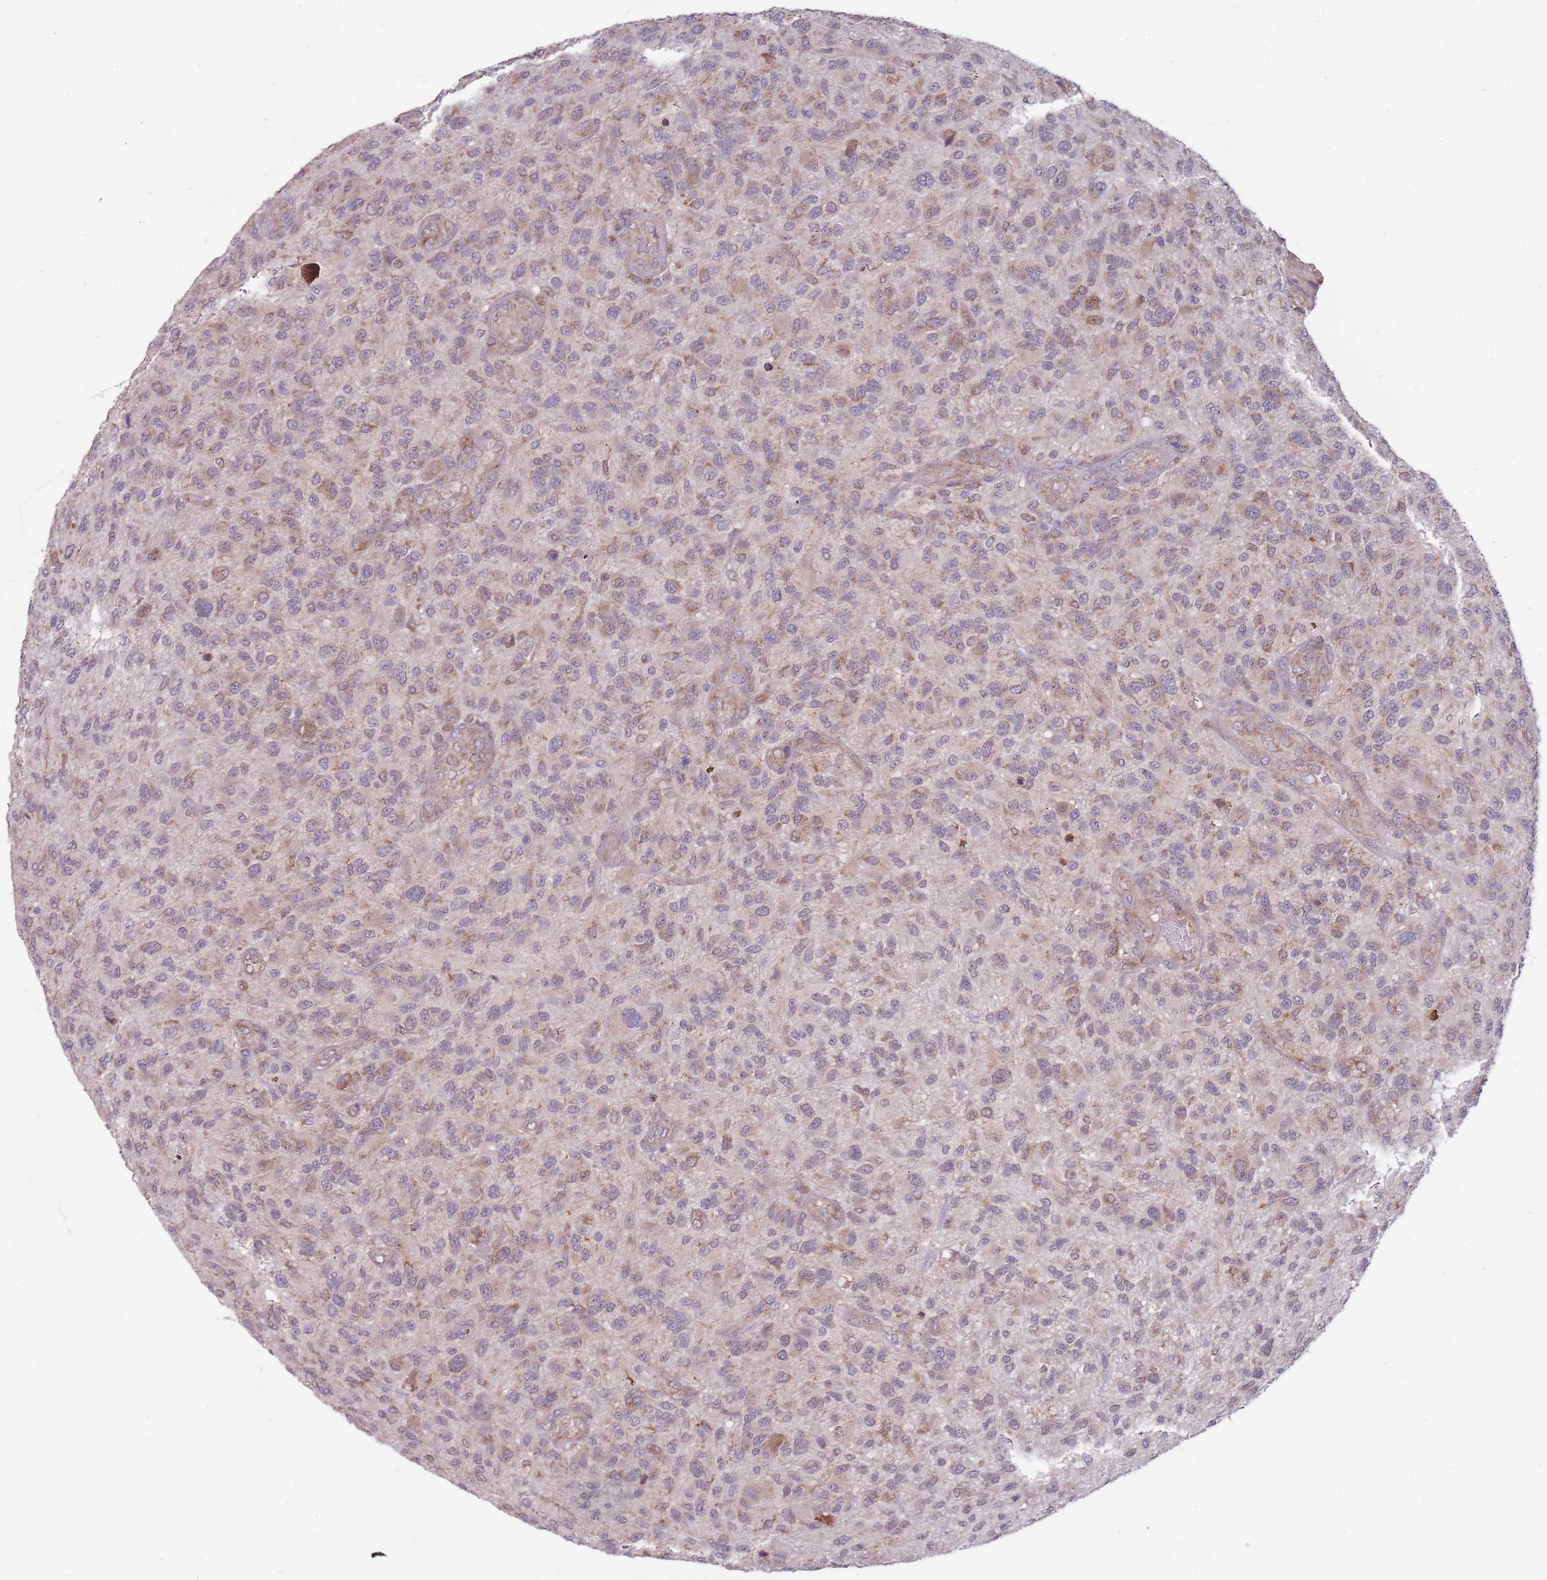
{"staining": {"intensity": "weak", "quantity": "25%-75%", "location": "cytoplasmic/membranous"}, "tissue": "glioma", "cell_type": "Tumor cells", "image_type": "cancer", "snomed": [{"axis": "morphology", "description": "Glioma, malignant, High grade"}, {"axis": "topography", "description": "Brain"}], "caption": "Immunohistochemical staining of human malignant glioma (high-grade) exhibits low levels of weak cytoplasmic/membranous protein staining in approximately 25%-75% of tumor cells. (DAB (3,3'-diaminobenzidine) IHC with brightfield microscopy, high magnification).", "gene": "RNF181", "patient": {"sex": "male", "age": 47}}